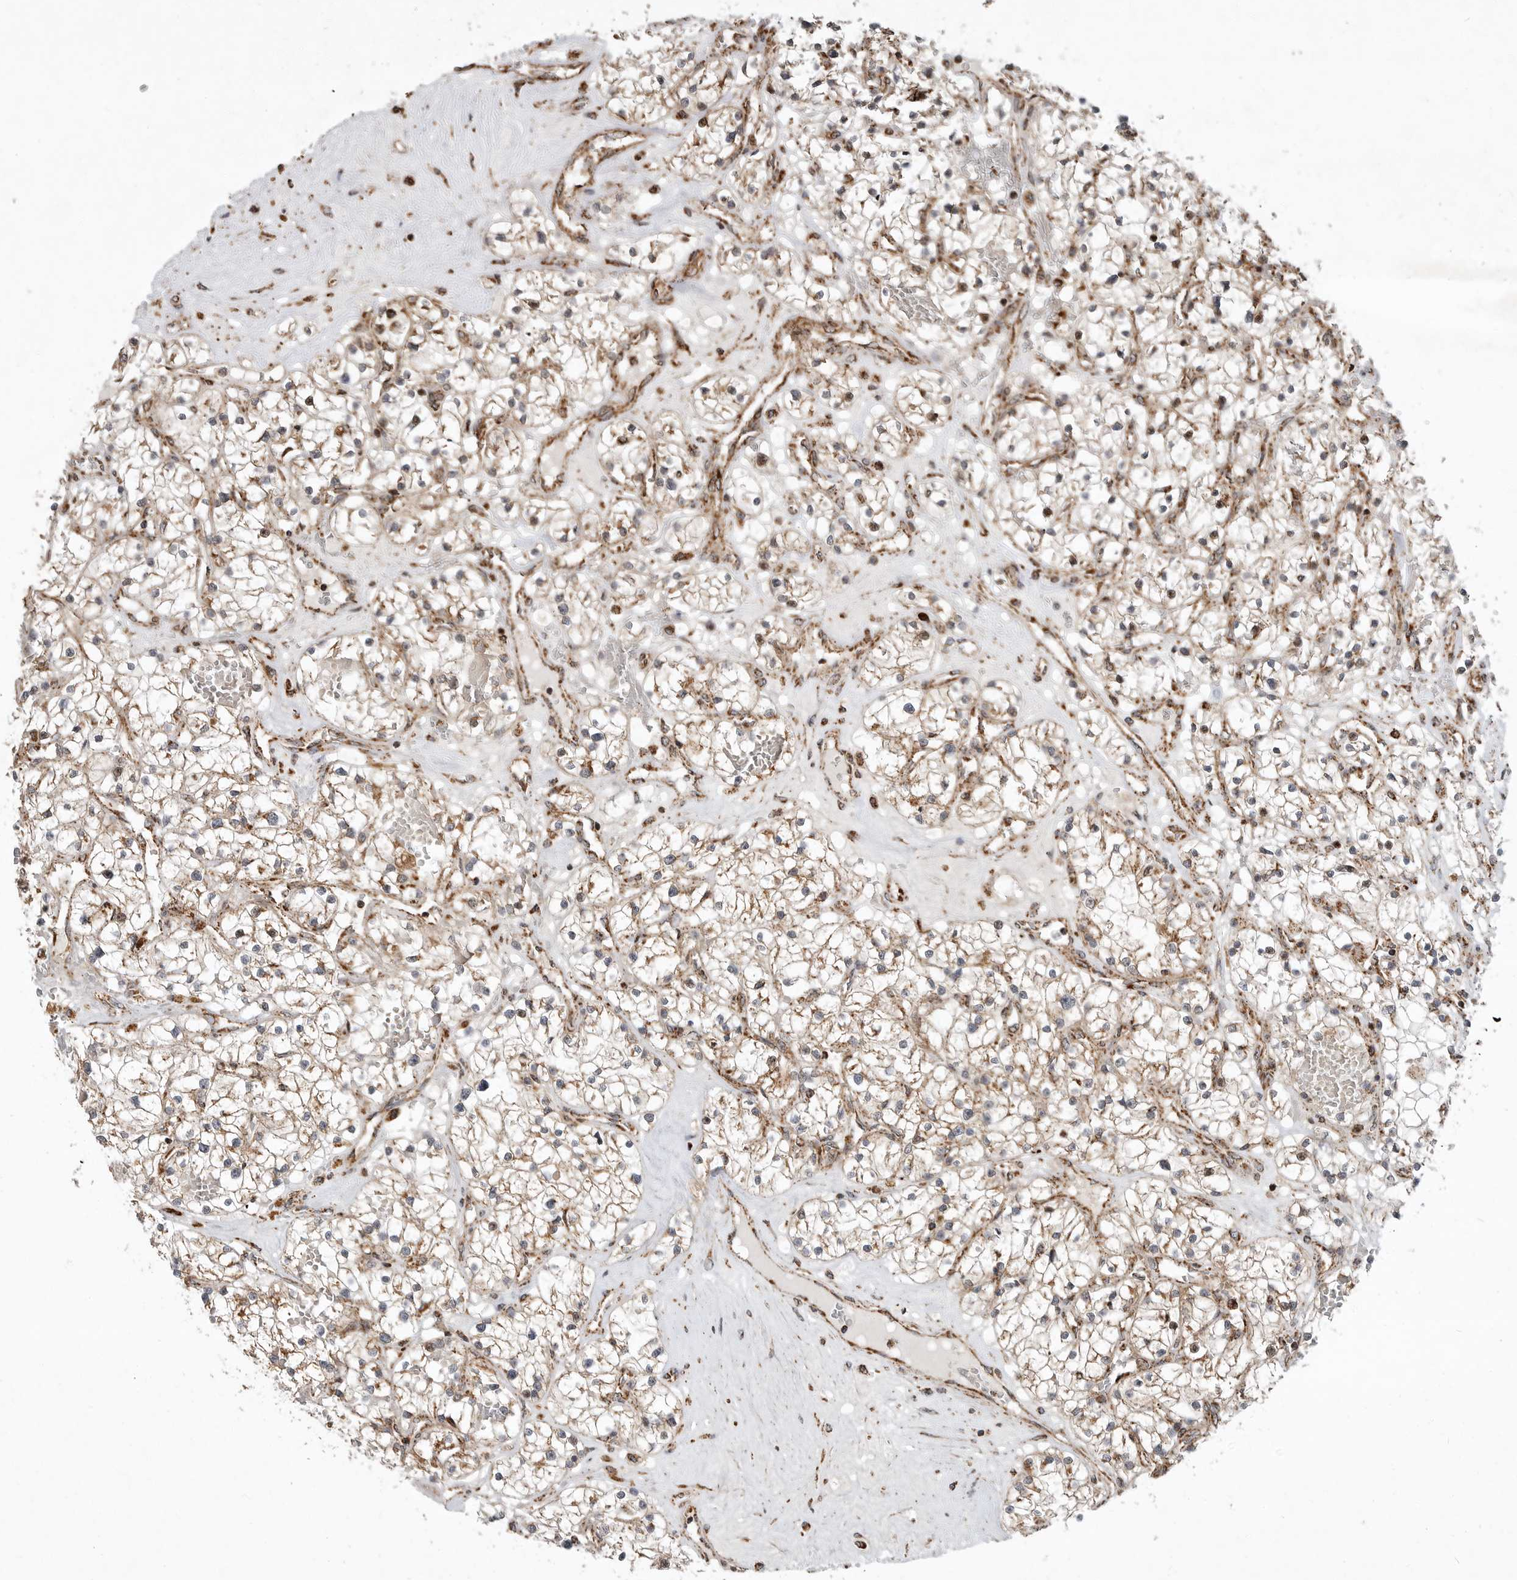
{"staining": {"intensity": "weak", "quantity": ">75%", "location": "cytoplasmic/membranous"}, "tissue": "renal cancer", "cell_type": "Tumor cells", "image_type": "cancer", "snomed": [{"axis": "morphology", "description": "Normal tissue, NOS"}, {"axis": "morphology", "description": "Adenocarcinoma, NOS"}, {"axis": "topography", "description": "Kidney"}], "caption": "Immunohistochemical staining of human renal adenocarcinoma displays weak cytoplasmic/membranous protein staining in about >75% of tumor cells.", "gene": "GCNT2", "patient": {"sex": "male", "age": 68}}